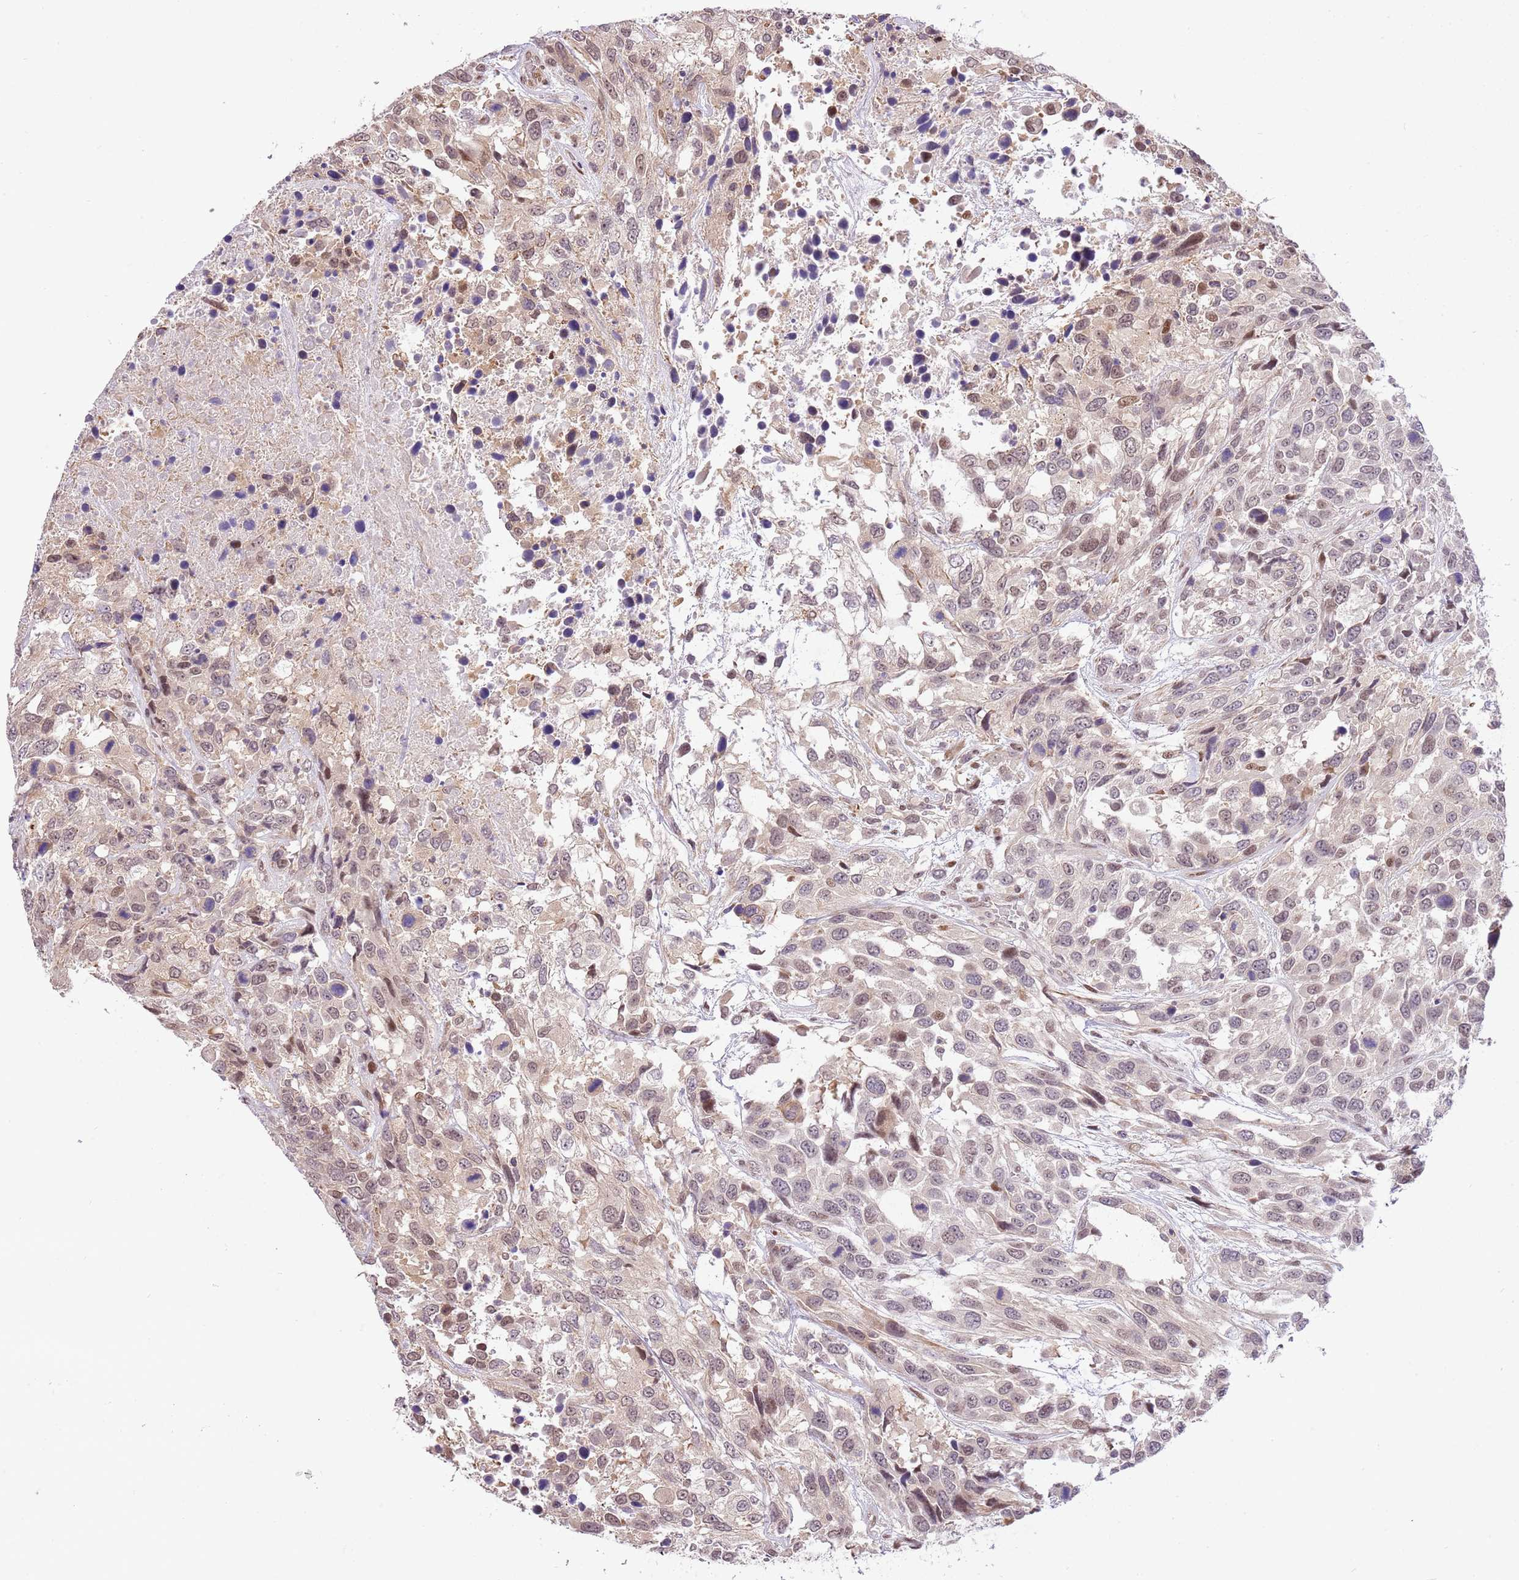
{"staining": {"intensity": "moderate", "quantity": "25%-75%", "location": "nuclear"}, "tissue": "urothelial cancer", "cell_type": "Tumor cells", "image_type": "cancer", "snomed": [{"axis": "morphology", "description": "Urothelial carcinoma, High grade"}, {"axis": "topography", "description": "Urinary bladder"}], "caption": "An image of human urothelial carcinoma (high-grade) stained for a protein reveals moderate nuclear brown staining in tumor cells.", "gene": "RFK", "patient": {"sex": "female", "age": 70}}